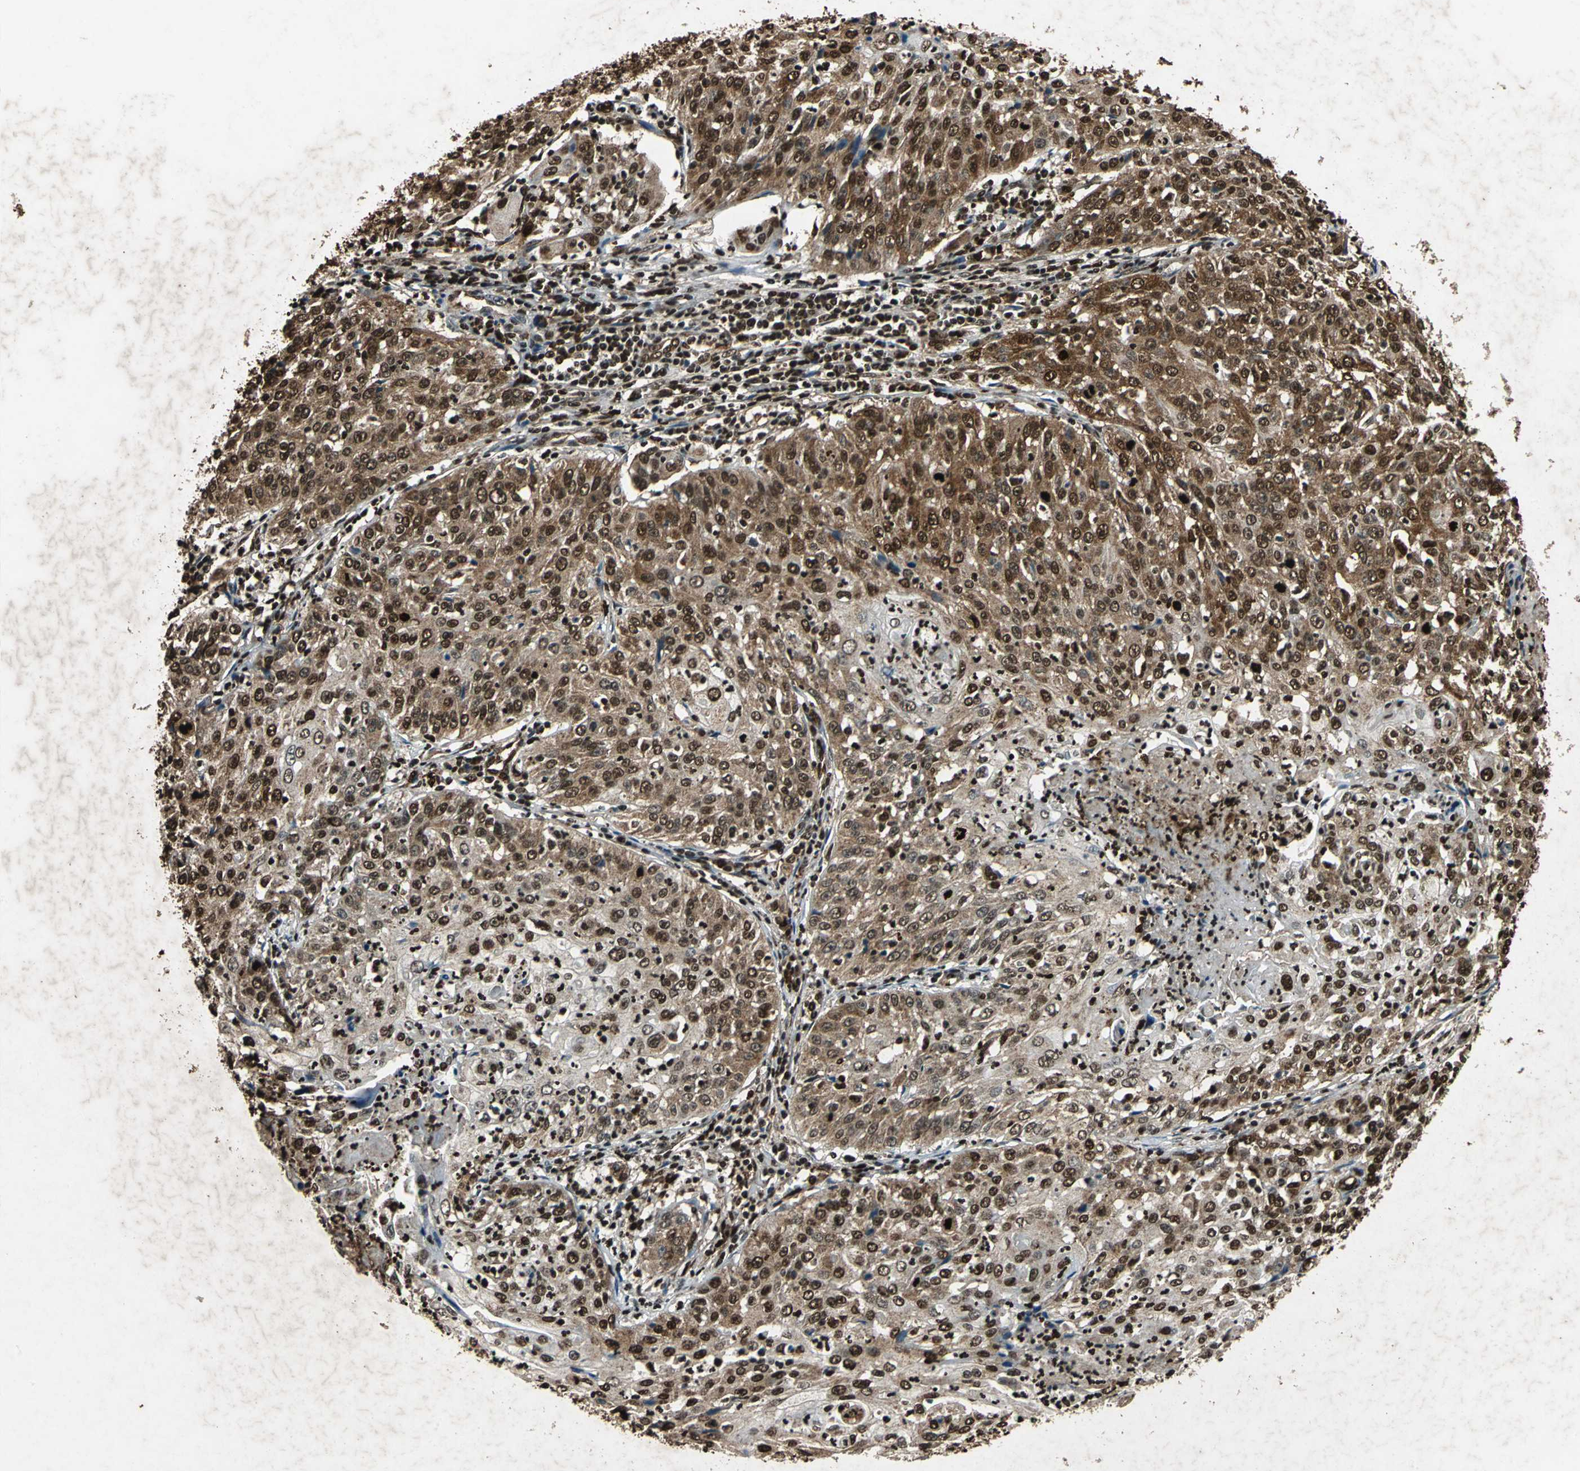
{"staining": {"intensity": "moderate", "quantity": ">75%", "location": "cytoplasmic/membranous,nuclear"}, "tissue": "cervical cancer", "cell_type": "Tumor cells", "image_type": "cancer", "snomed": [{"axis": "morphology", "description": "Squamous cell carcinoma, NOS"}, {"axis": "topography", "description": "Cervix"}], "caption": "This is a micrograph of immunohistochemistry (IHC) staining of squamous cell carcinoma (cervical), which shows moderate positivity in the cytoplasmic/membranous and nuclear of tumor cells.", "gene": "ANP32A", "patient": {"sex": "female", "age": 39}}